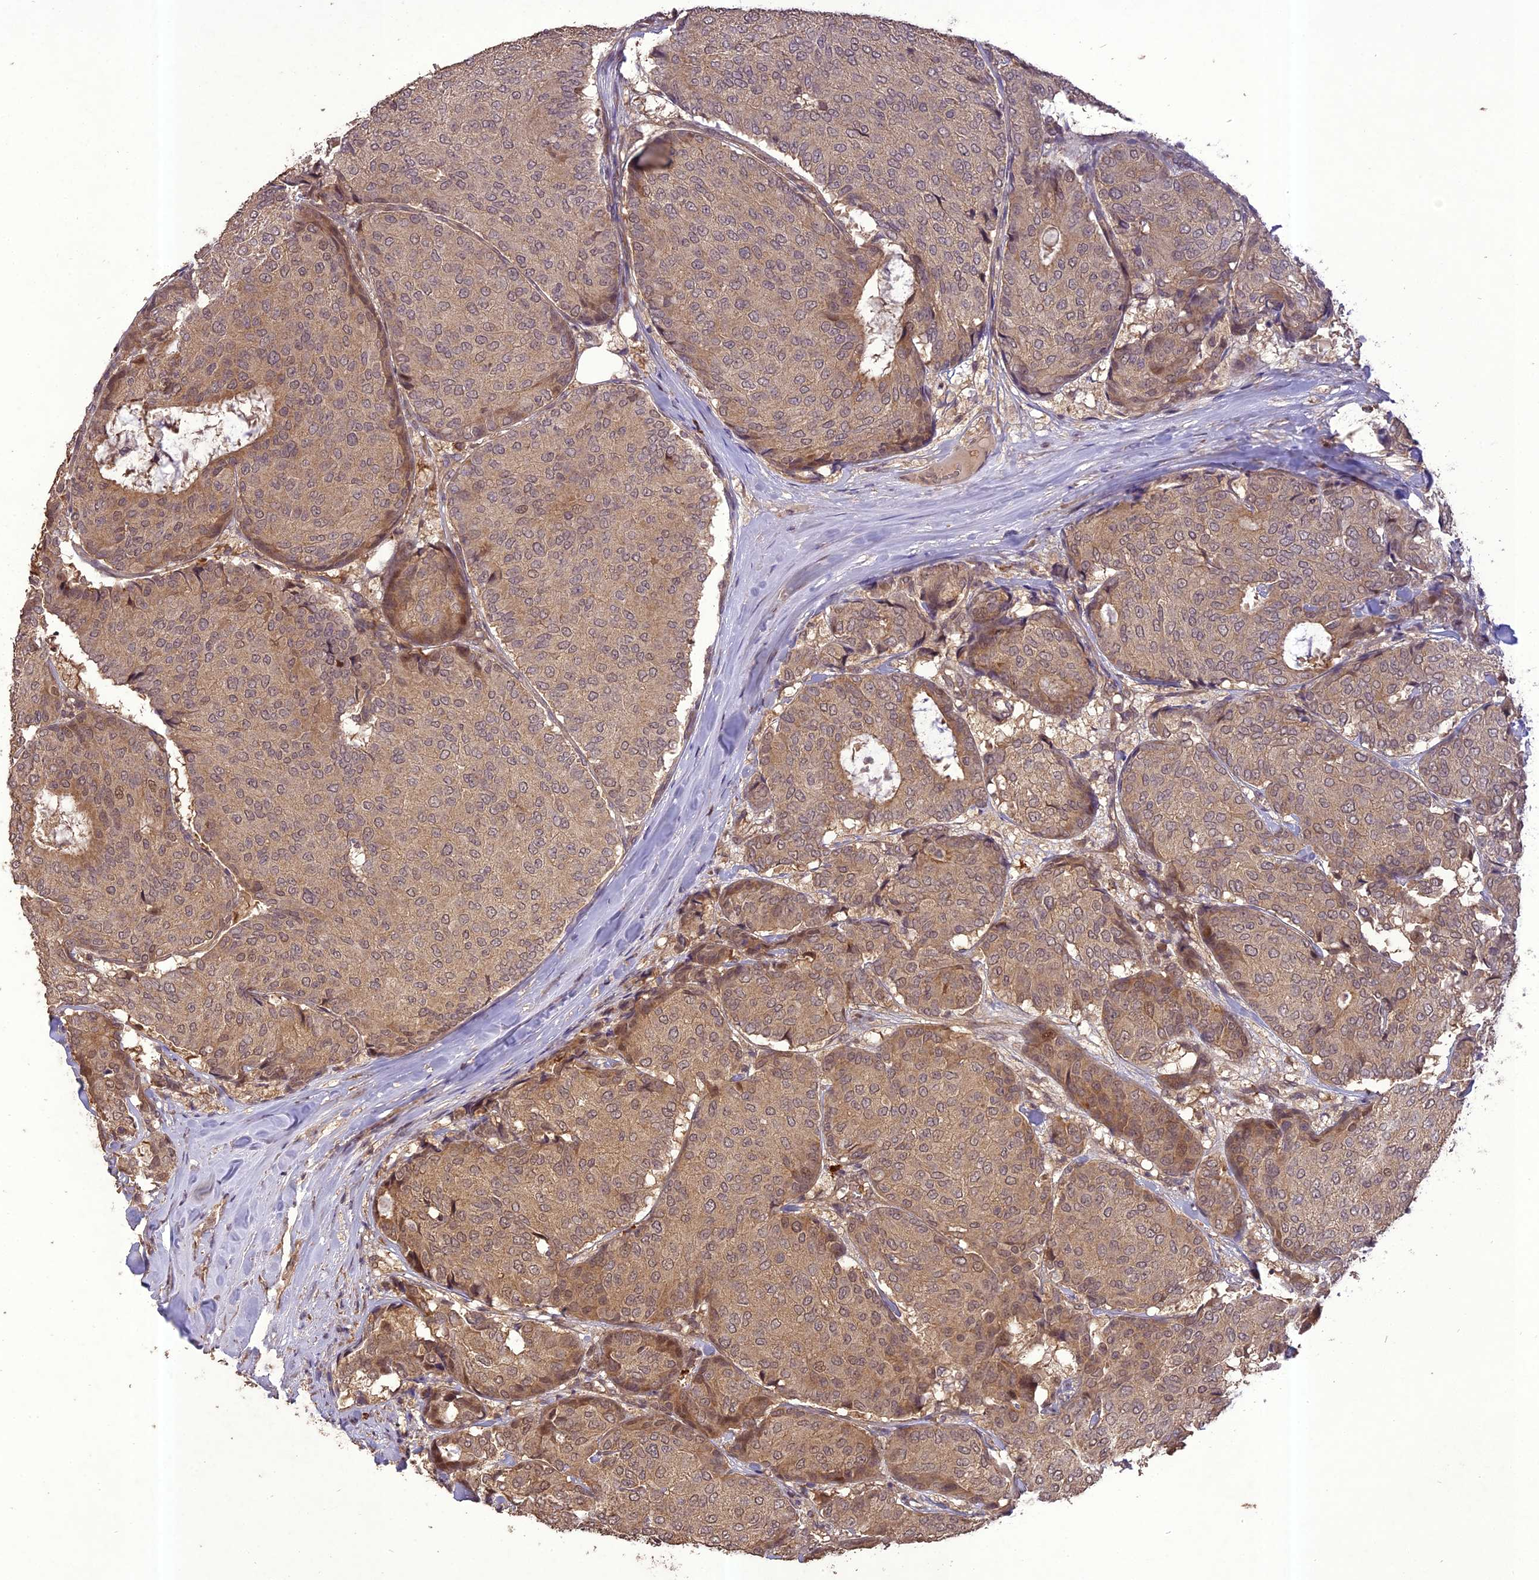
{"staining": {"intensity": "moderate", "quantity": "<25%", "location": "cytoplasmic/membranous"}, "tissue": "breast cancer", "cell_type": "Tumor cells", "image_type": "cancer", "snomed": [{"axis": "morphology", "description": "Duct carcinoma"}, {"axis": "topography", "description": "Breast"}], "caption": "This is an image of immunohistochemistry staining of intraductal carcinoma (breast), which shows moderate expression in the cytoplasmic/membranous of tumor cells.", "gene": "TIGD7", "patient": {"sex": "female", "age": 75}}